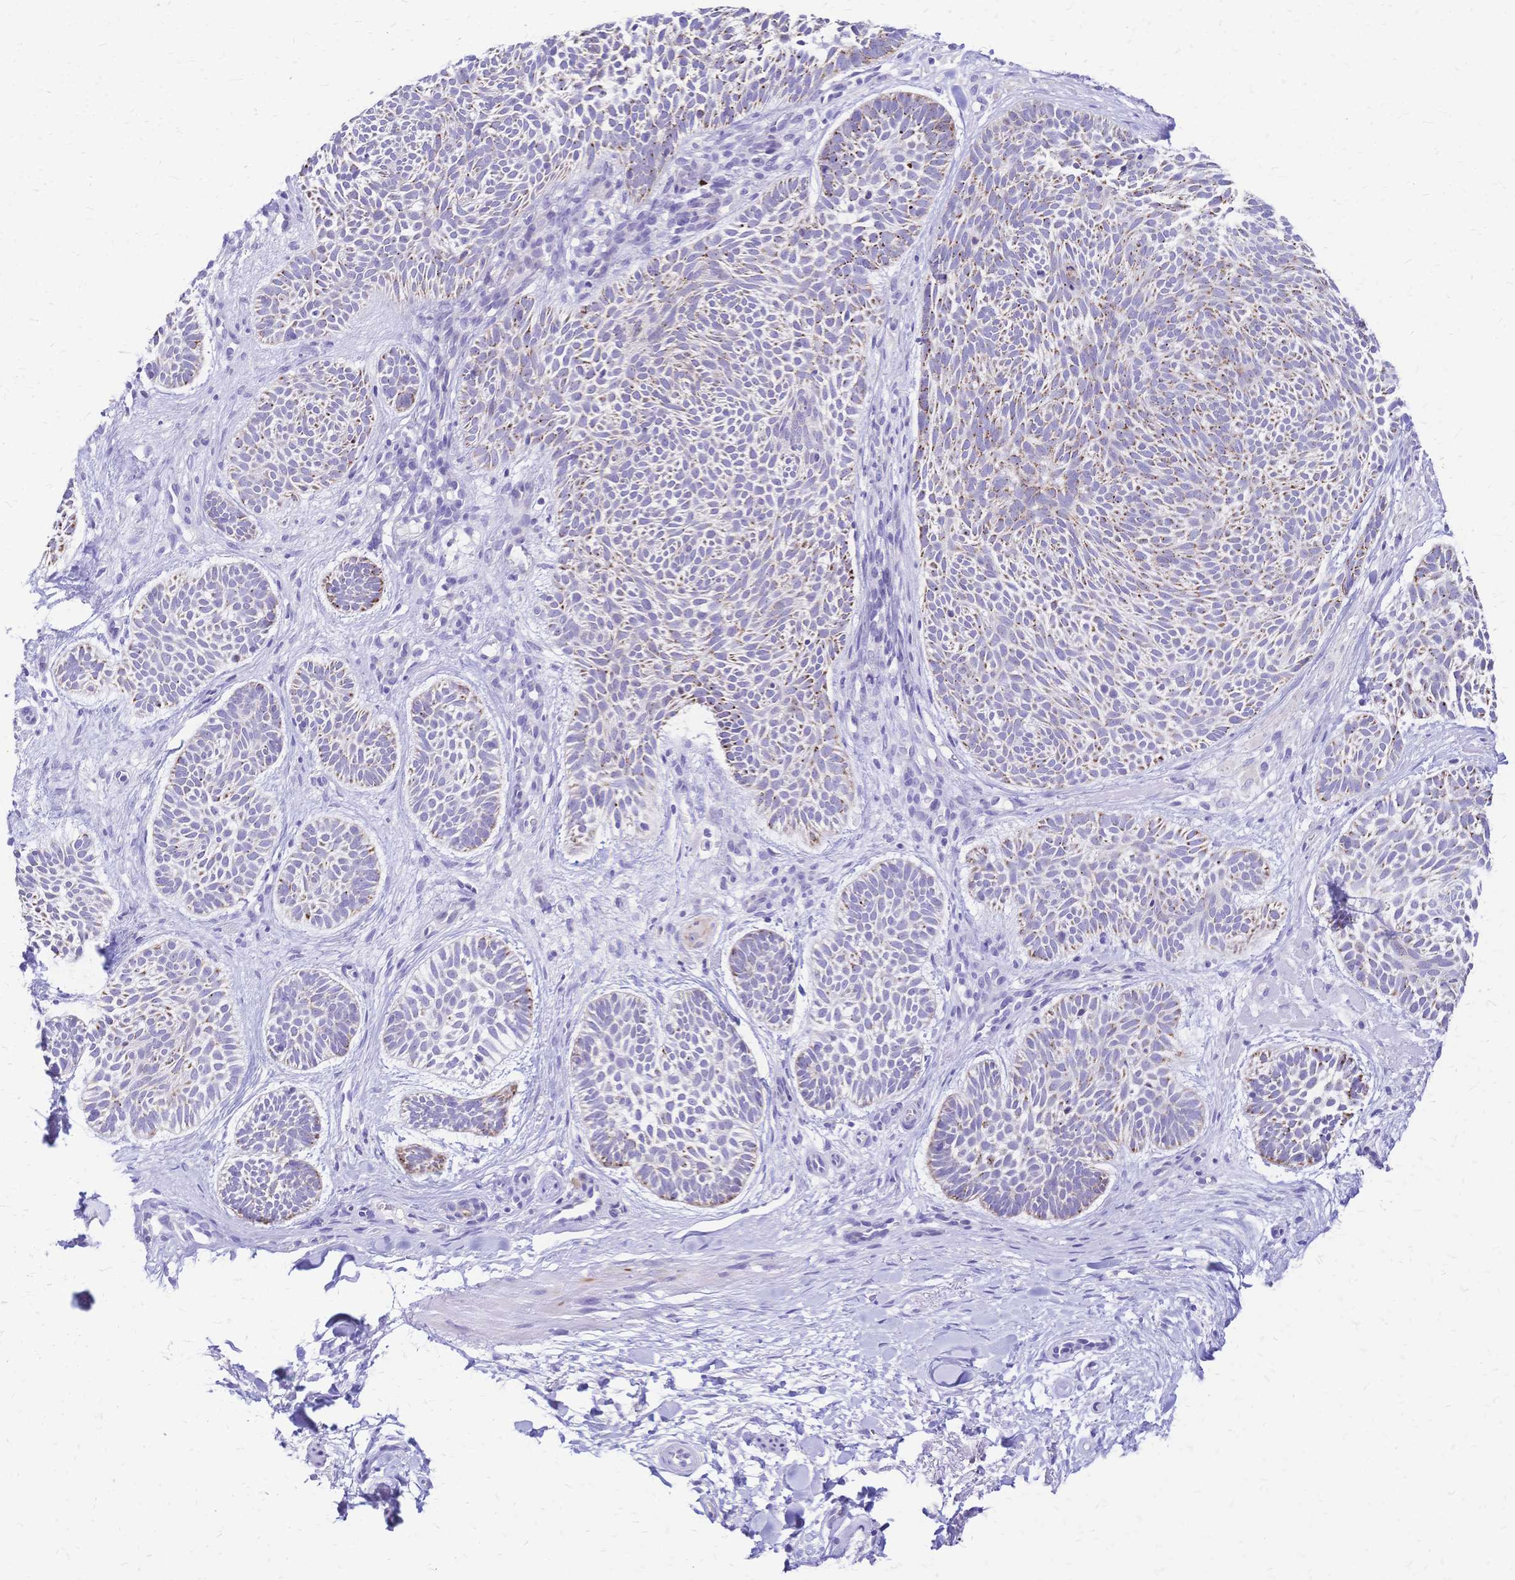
{"staining": {"intensity": "moderate", "quantity": "<25%", "location": "cytoplasmic/membranous"}, "tissue": "skin cancer", "cell_type": "Tumor cells", "image_type": "cancer", "snomed": [{"axis": "morphology", "description": "Basal cell carcinoma"}, {"axis": "topography", "description": "Skin"}], "caption": "Tumor cells show moderate cytoplasmic/membranous expression in approximately <25% of cells in skin basal cell carcinoma. The protein of interest is shown in brown color, while the nuclei are stained blue.", "gene": "GRB7", "patient": {"sex": "male", "age": 89}}